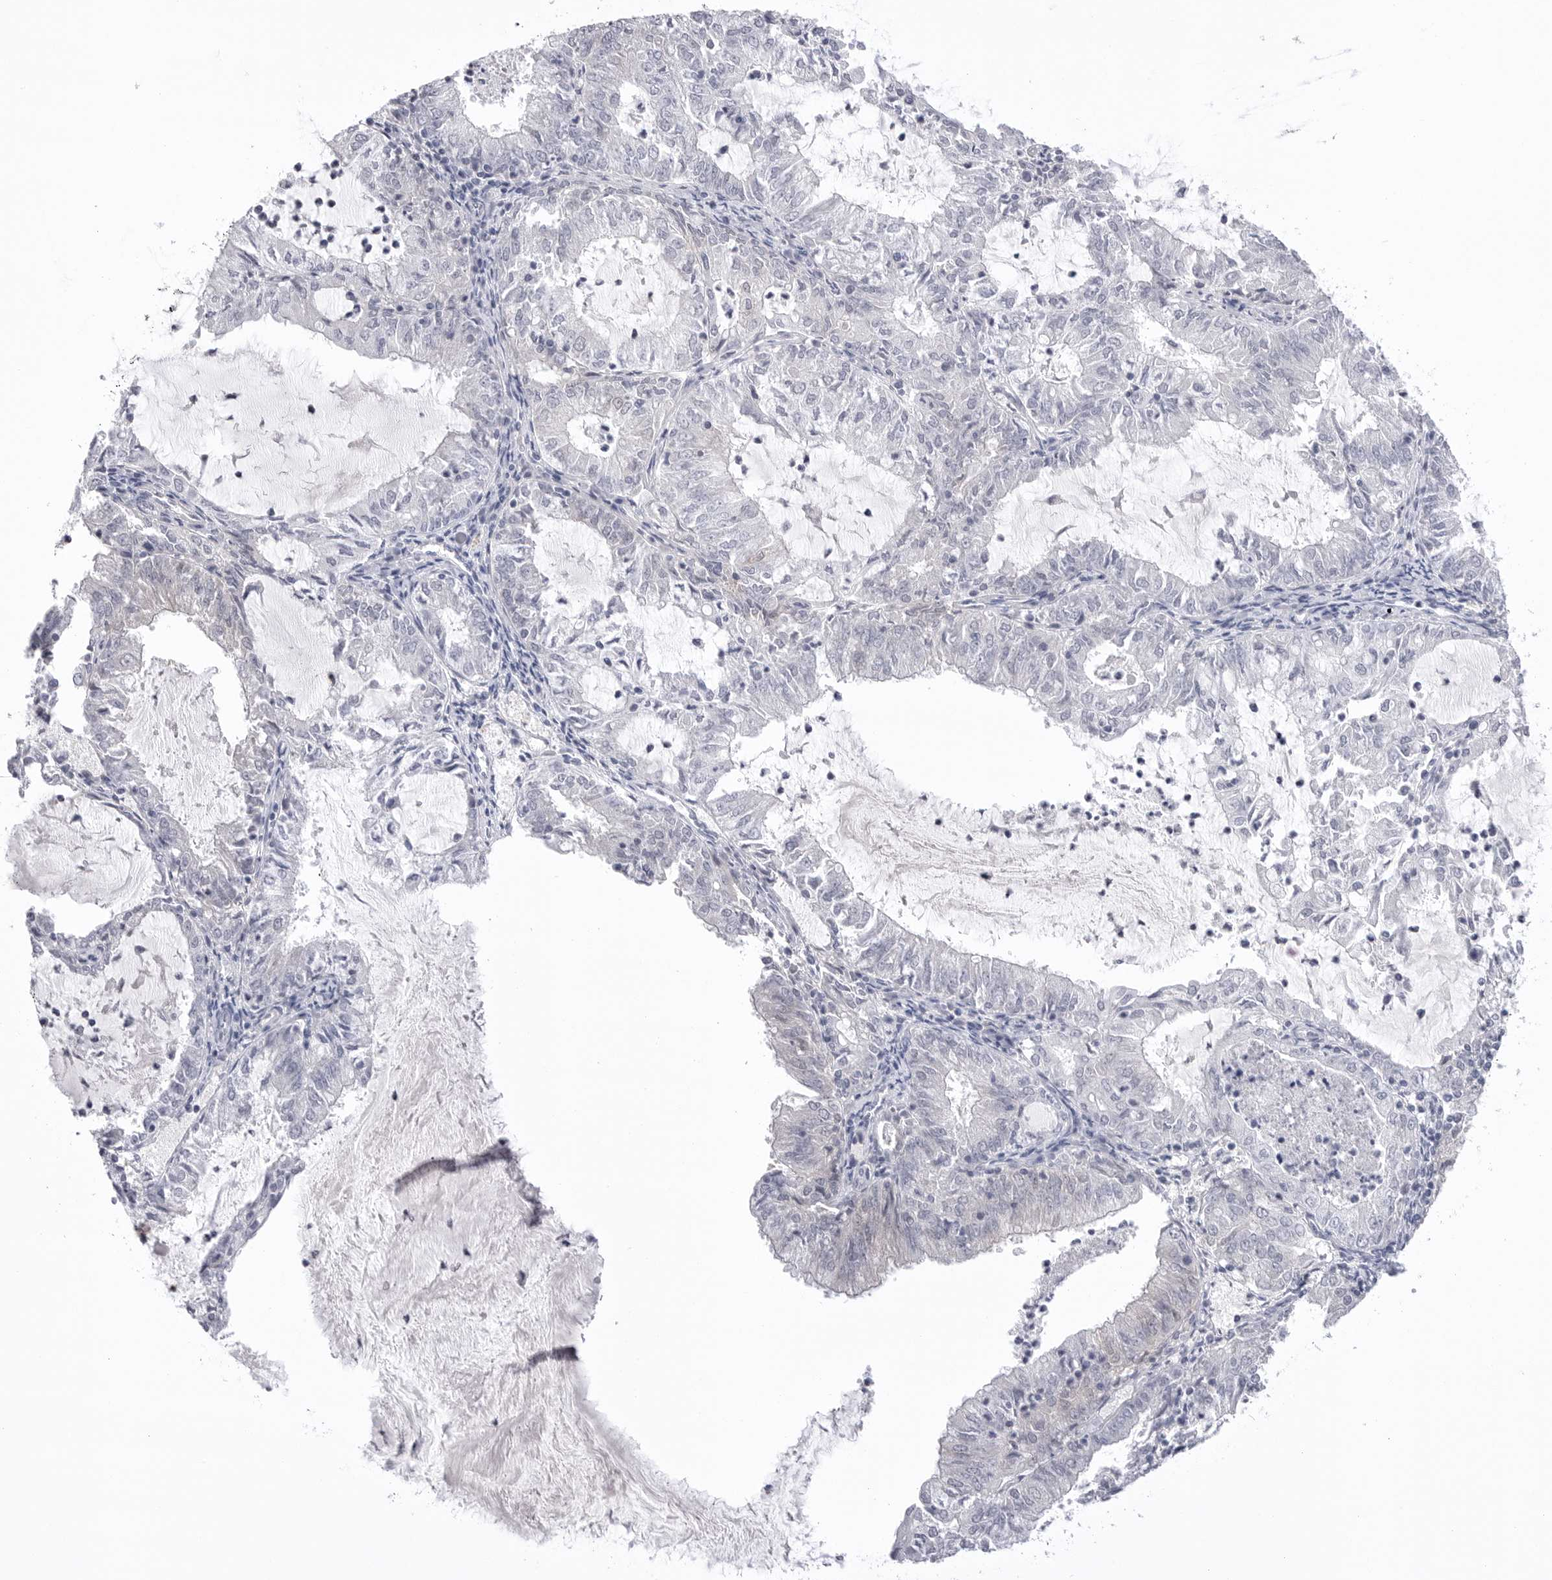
{"staining": {"intensity": "negative", "quantity": "none", "location": "none"}, "tissue": "endometrial cancer", "cell_type": "Tumor cells", "image_type": "cancer", "snomed": [{"axis": "morphology", "description": "Adenocarcinoma, NOS"}, {"axis": "topography", "description": "Endometrium"}], "caption": "Image shows no protein expression in tumor cells of endometrial adenocarcinoma tissue. (DAB immunohistochemistry (IHC) visualized using brightfield microscopy, high magnification).", "gene": "DLGAP3", "patient": {"sex": "female", "age": 57}}